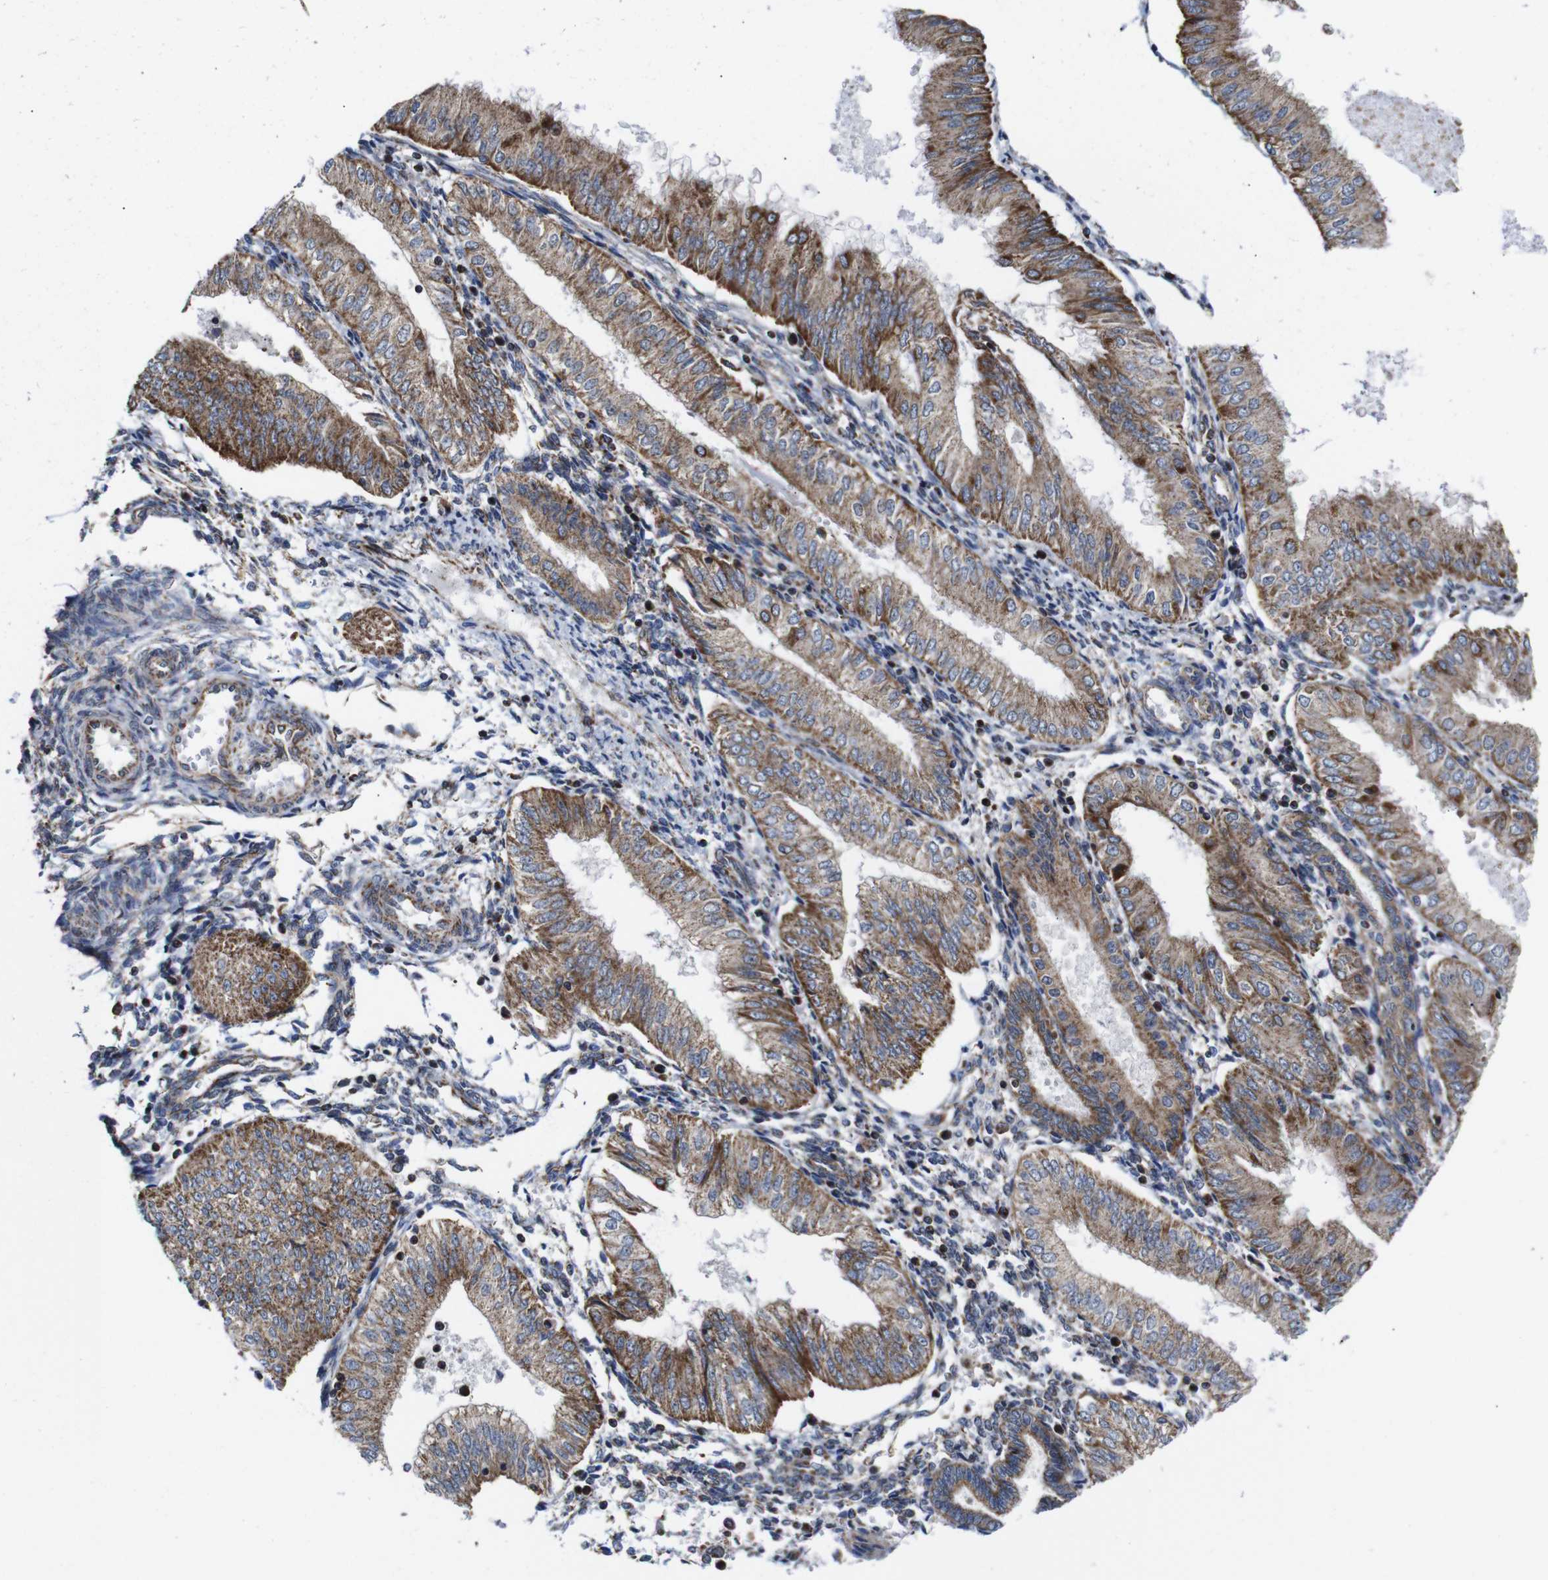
{"staining": {"intensity": "moderate", "quantity": "25%-75%", "location": "cytoplasmic/membranous"}, "tissue": "endometrial cancer", "cell_type": "Tumor cells", "image_type": "cancer", "snomed": [{"axis": "morphology", "description": "Adenocarcinoma, NOS"}, {"axis": "topography", "description": "Endometrium"}], "caption": "Endometrial adenocarcinoma stained with DAB (3,3'-diaminobenzidine) IHC demonstrates medium levels of moderate cytoplasmic/membranous expression in about 25%-75% of tumor cells.", "gene": "C17orf80", "patient": {"sex": "female", "age": 53}}